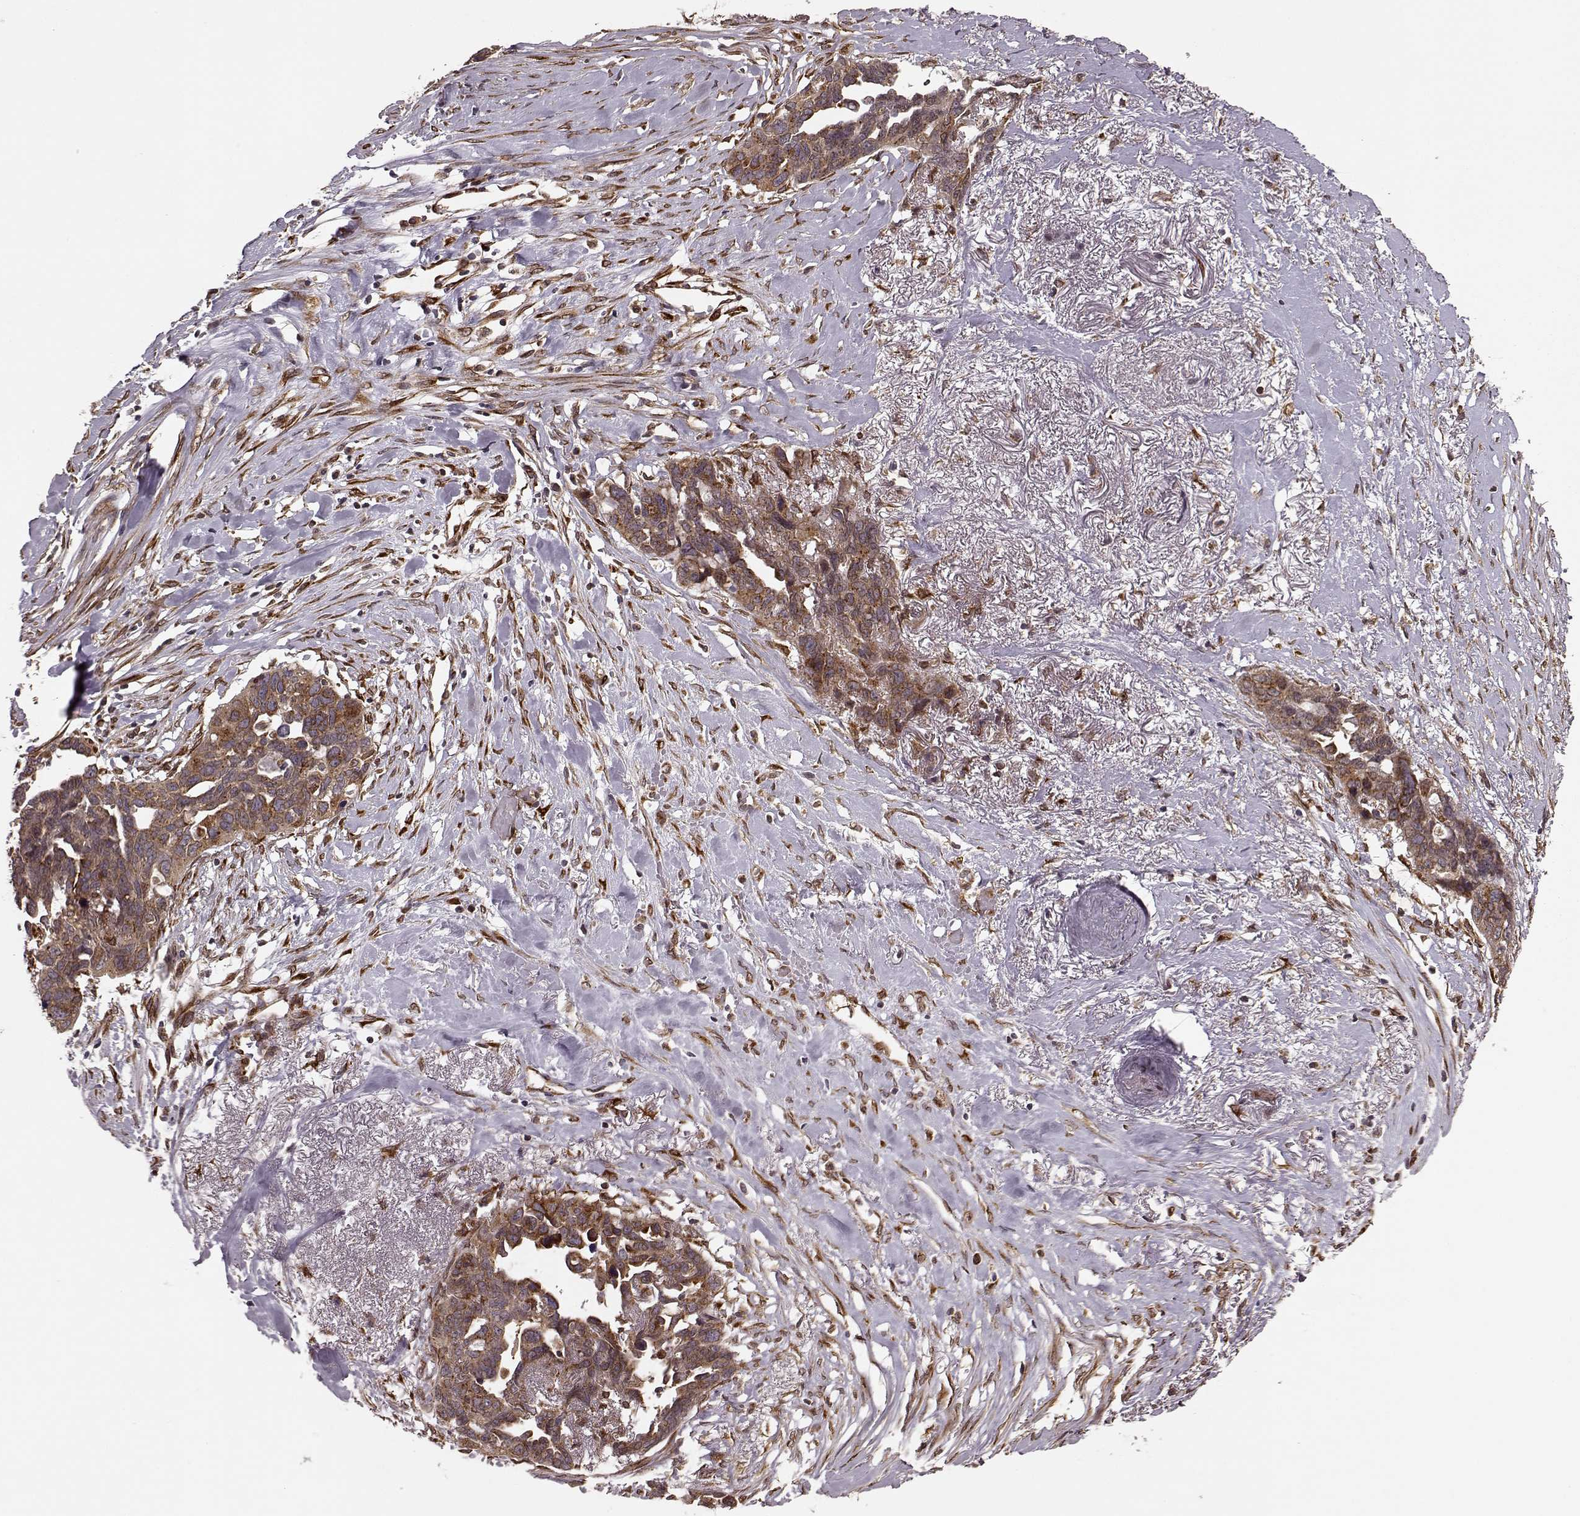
{"staining": {"intensity": "moderate", "quantity": ">75%", "location": "cytoplasmic/membranous"}, "tissue": "ovarian cancer", "cell_type": "Tumor cells", "image_type": "cancer", "snomed": [{"axis": "morphology", "description": "Cystadenocarcinoma, serous, NOS"}, {"axis": "topography", "description": "Ovary"}], "caption": "Ovarian serous cystadenocarcinoma tissue reveals moderate cytoplasmic/membranous staining in approximately >75% of tumor cells, visualized by immunohistochemistry.", "gene": "YIPF5", "patient": {"sex": "female", "age": 69}}